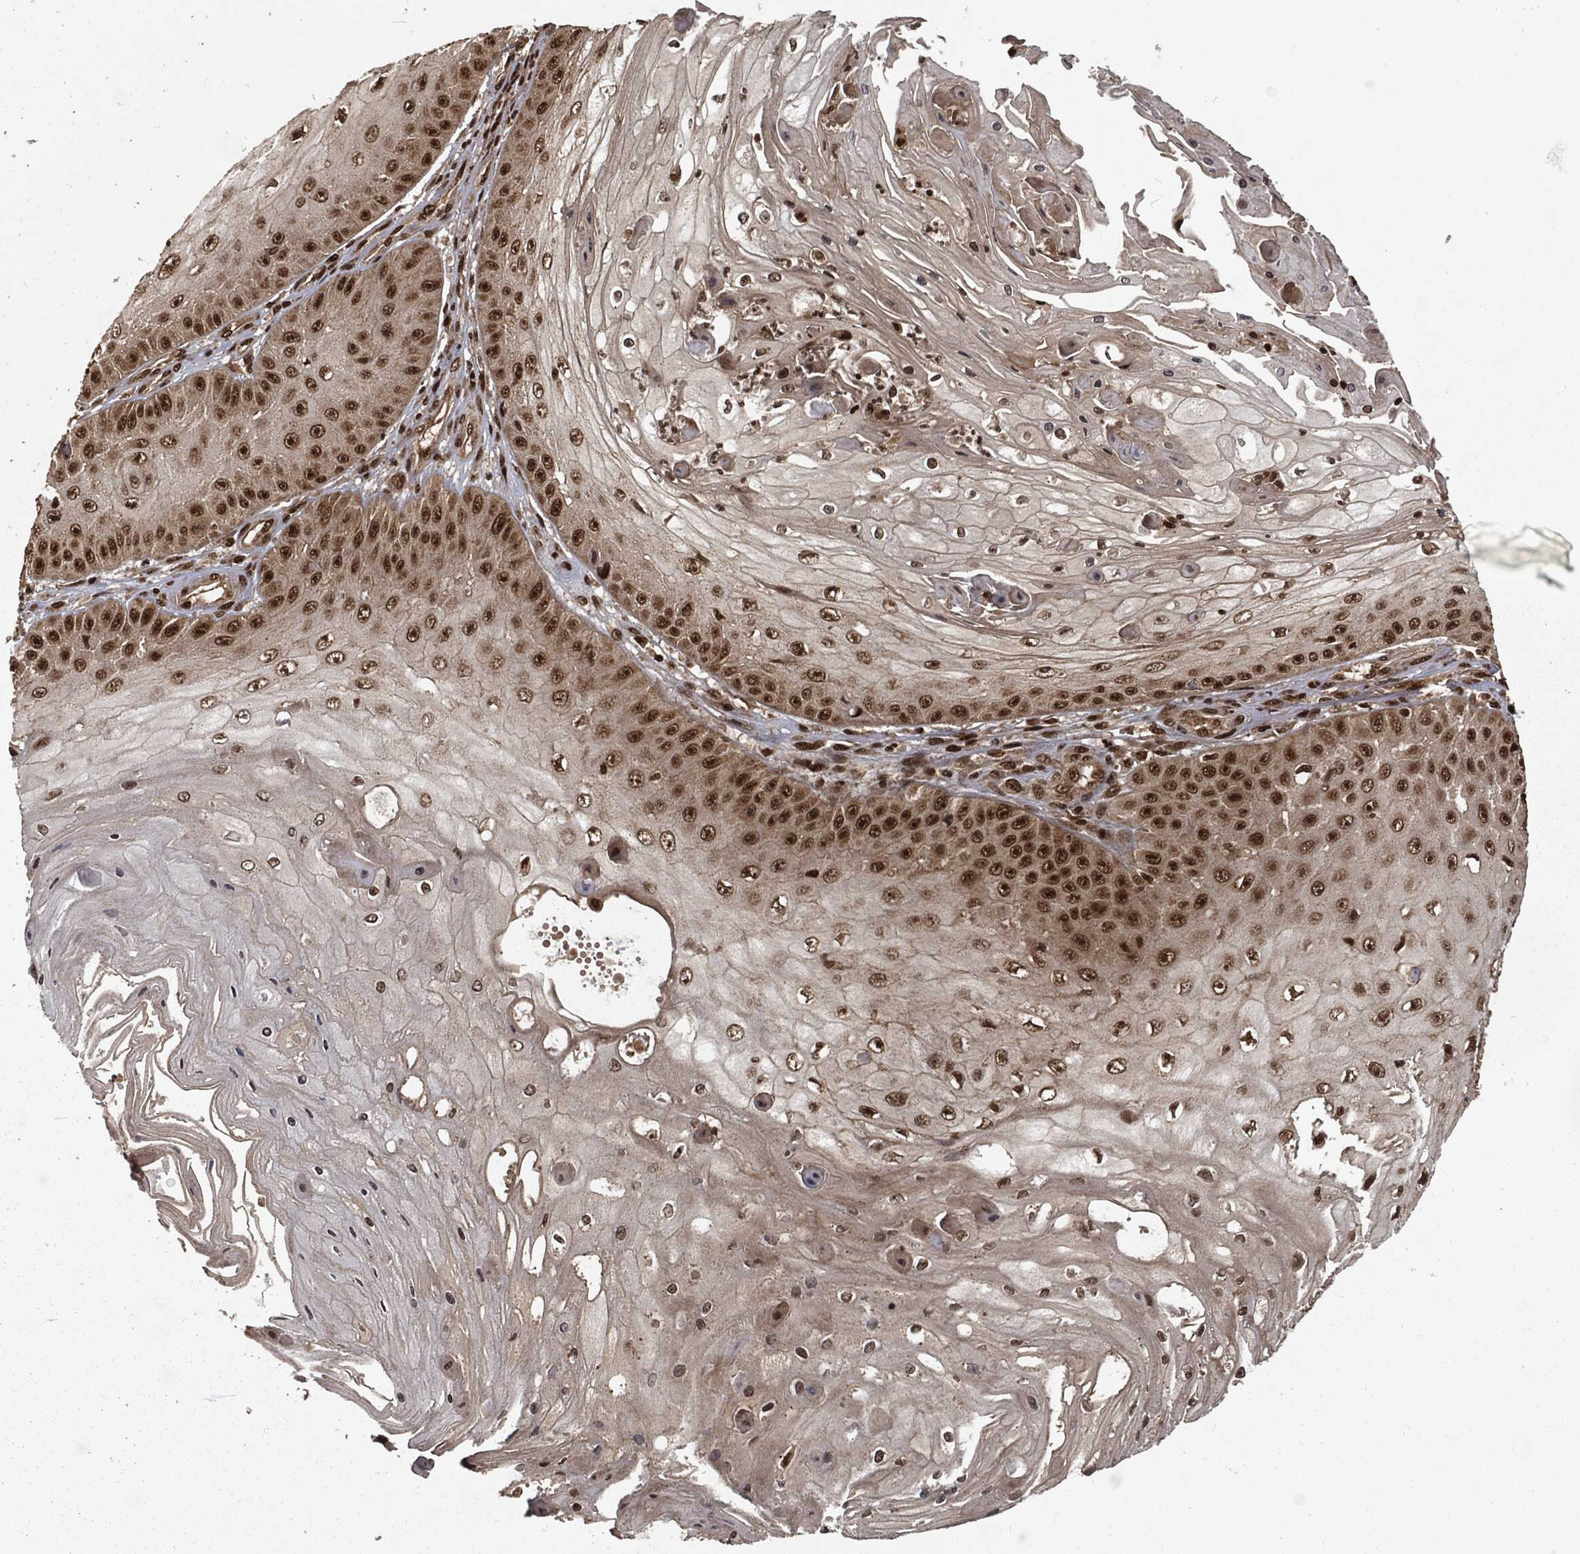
{"staining": {"intensity": "strong", "quantity": "25%-75%", "location": "nuclear"}, "tissue": "skin cancer", "cell_type": "Tumor cells", "image_type": "cancer", "snomed": [{"axis": "morphology", "description": "Inflammation, NOS"}, {"axis": "morphology", "description": "Squamous cell carcinoma, NOS"}, {"axis": "topography", "description": "Skin"}], "caption": "Immunohistochemical staining of squamous cell carcinoma (skin) shows high levels of strong nuclear positivity in about 25%-75% of tumor cells.", "gene": "NGRN", "patient": {"sex": "male", "age": 70}}